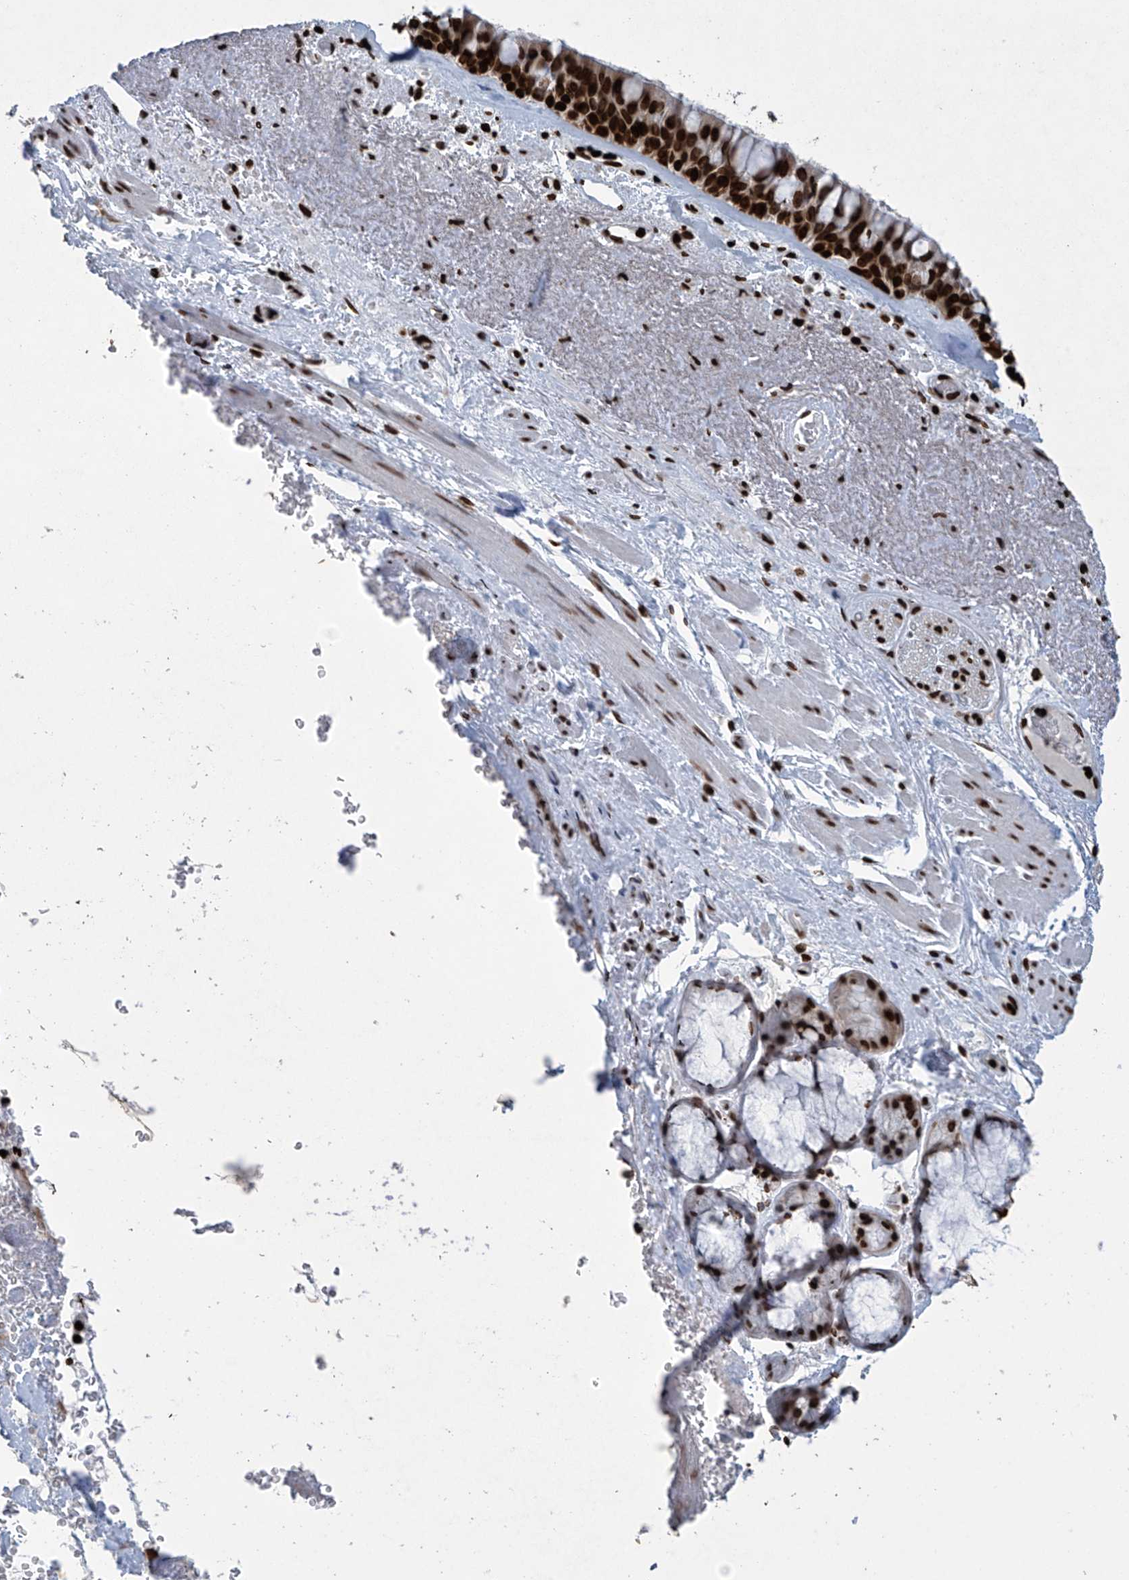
{"staining": {"intensity": "strong", "quantity": ">75%", "location": "nuclear"}, "tissue": "bronchus", "cell_type": "Respiratory epithelial cells", "image_type": "normal", "snomed": [{"axis": "morphology", "description": "Normal tissue, NOS"}, {"axis": "morphology", "description": "Squamous cell carcinoma, NOS"}, {"axis": "topography", "description": "Lymph node"}, {"axis": "topography", "description": "Bronchus"}, {"axis": "topography", "description": "Lung"}], "caption": "Brown immunohistochemical staining in benign human bronchus exhibits strong nuclear positivity in about >75% of respiratory epithelial cells. (Stains: DAB in brown, nuclei in blue, Microscopy: brightfield microscopy at high magnification).", "gene": "H4C16", "patient": {"sex": "male", "age": 66}}